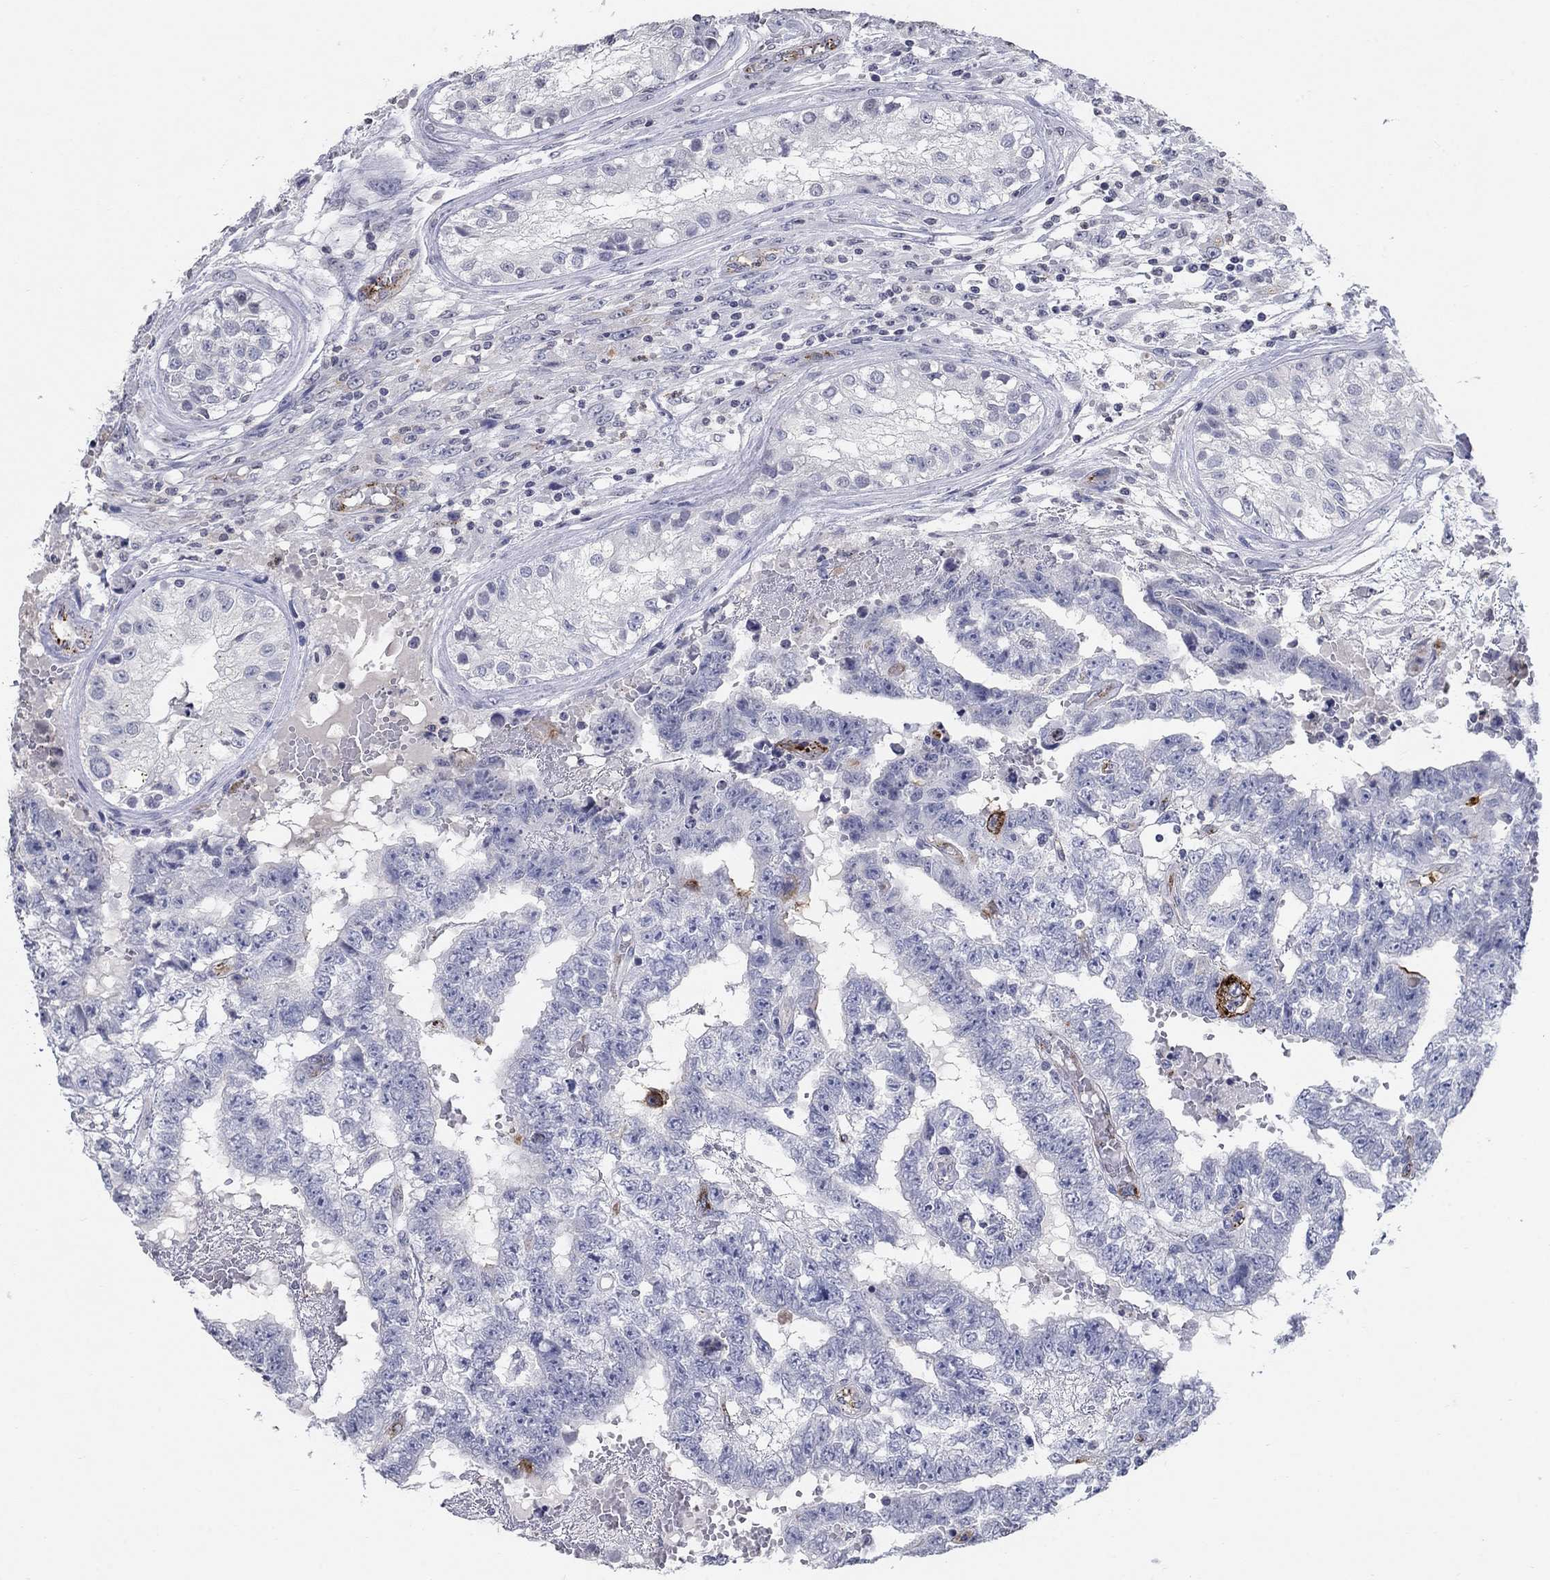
{"staining": {"intensity": "negative", "quantity": "none", "location": "none"}, "tissue": "testis cancer", "cell_type": "Tumor cells", "image_type": "cancer", "snomed": [{"axis": "morphology", "description": "Carcinoma, Embryonal, NOS"}, {"axis": "topography", "description": "Testis"}], "caption": "This micrograph is of testis cancer stained with immunohistochemistry (IHC) to label a protein in brown with the nuclei are counter-stained blue. There is no expression in tumor cells. The staining is performed using DAB brown chromogen with nuclei counter-stained in using hematoxylin.", "gene": "TINAG", "patient": {"sex": "male", "age": 25}}